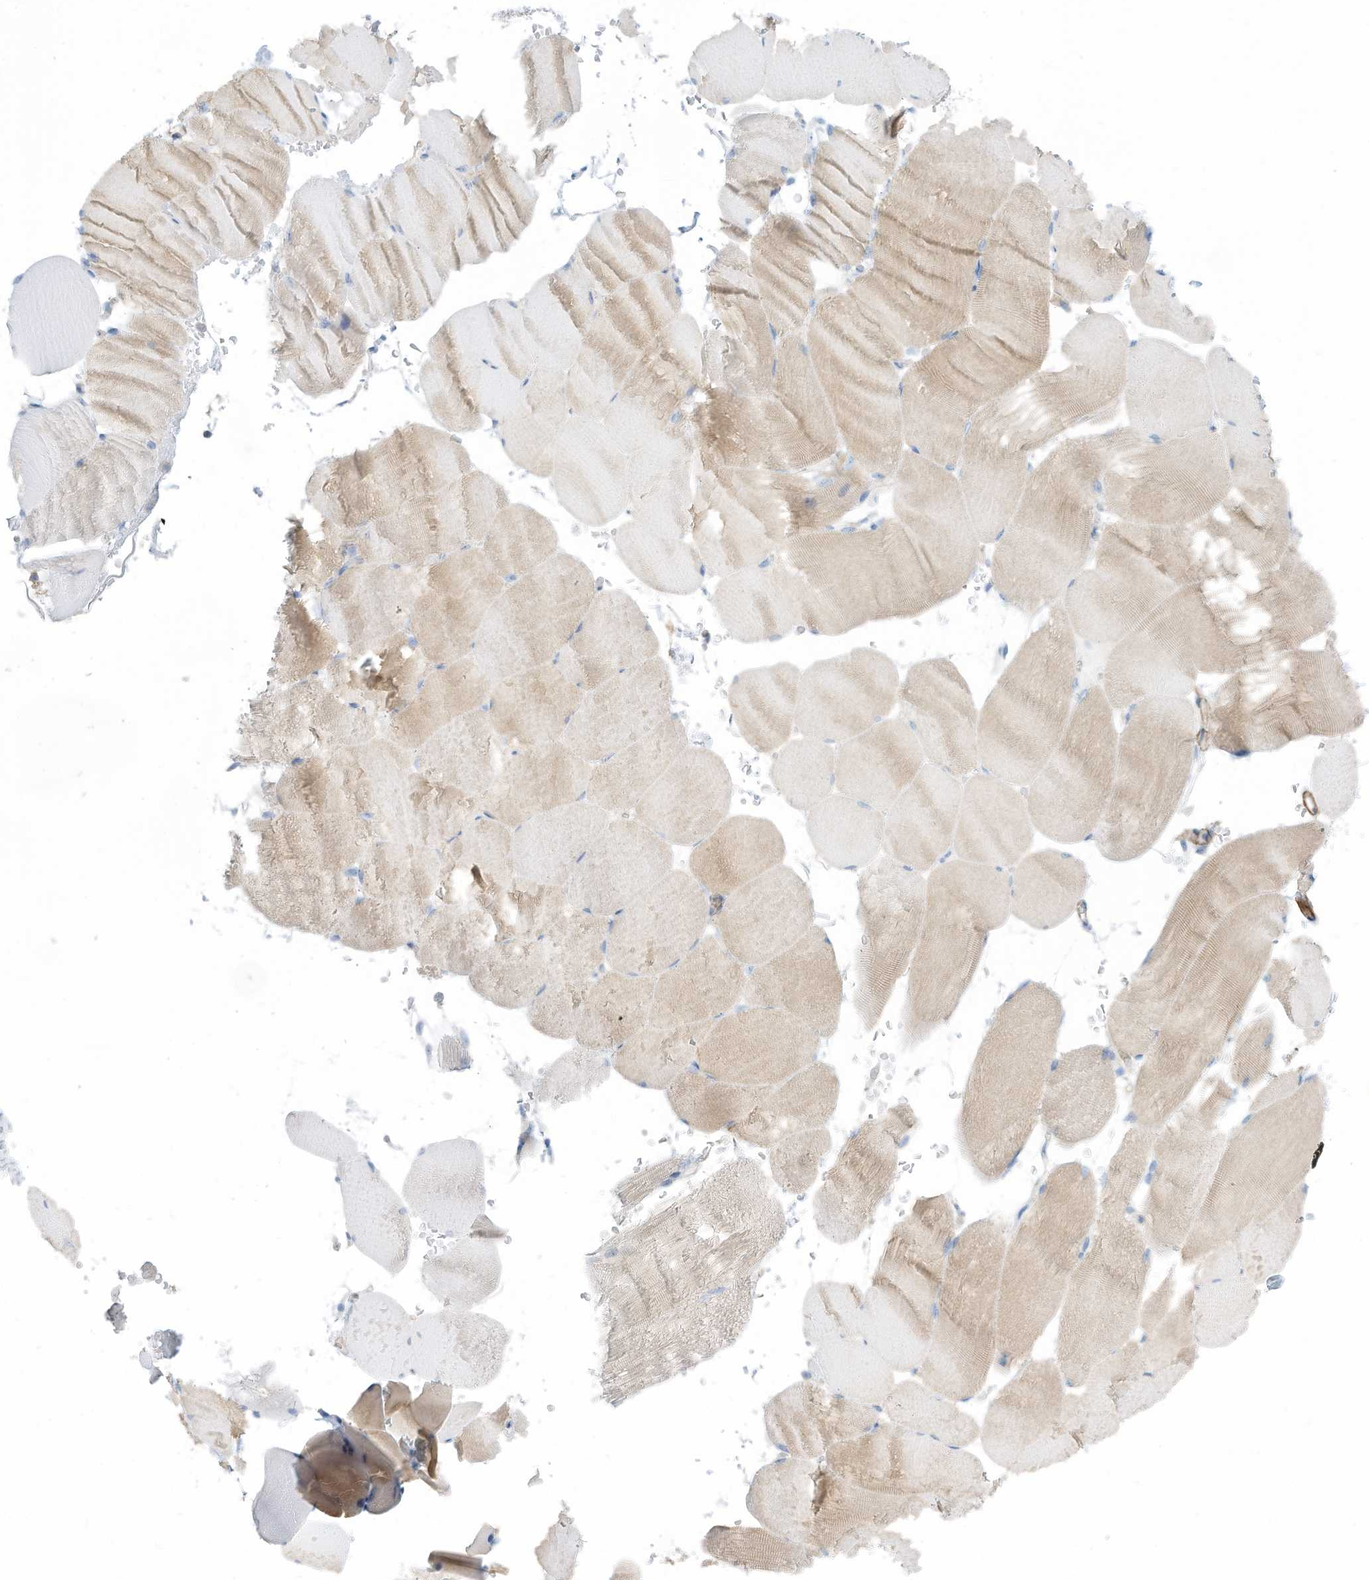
{"staining": {"intensity": "weak", "quantity": "<25%", "location": "cytoplasmic/membranous"}, "tissue": "skeletal muscle", "cell_type": "Myocytes", "image_type": "normal", "snomed": [{"axis": "morphology", "description": "Normal tissue, NOS"}, {"axis": "topography", "description": "Skeletal muscle"}, {"axis": "topography", "description": "Parathyroid gland"}], "caption": "A high-resolution micrograph shows immunohistochemistry (IHC) staining of benign skeletal muscle, which displays no significant positivity in myocytes.", "gene": "ZNF846", "patient": {"sex": "female", "age": 37}}